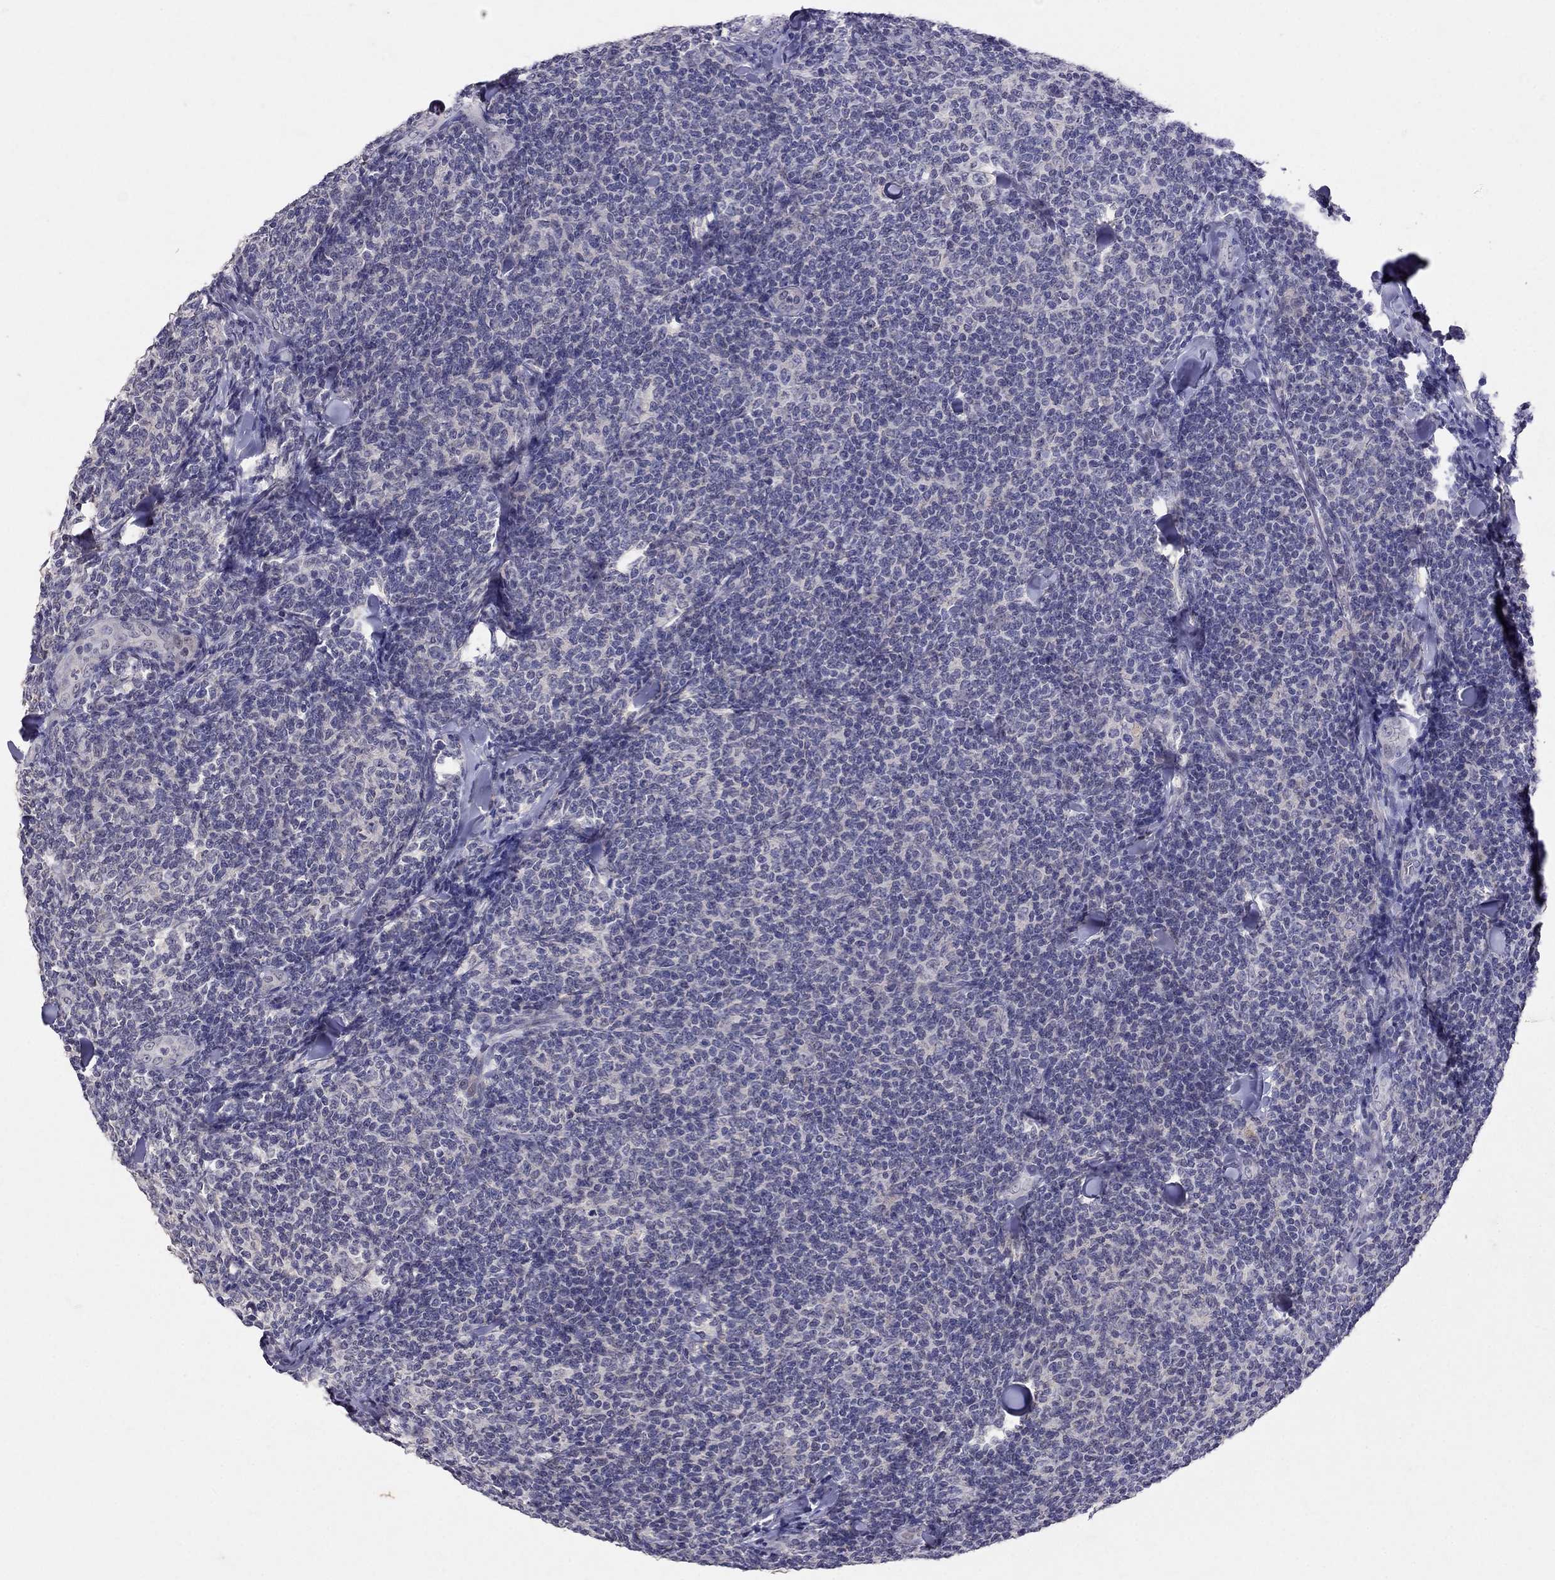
{"staining": {"intensity": "negative", "quantity": "none", "location": "none"}, "tissue": "lymphoma", "cell_type": "Tumor cells", "image_type": "cancer", "snomed": [{"axis": "morphology", "description": "Malignant lymphoma, non-Hodgkin's type, Low grade"}, {"axis": "topography", "description": "Lymph node"}], "caption": "Malignant lymphoma, non-Hodgkin's type (low-grade) stained for a protein using IHC displays no positivity tumor cells.", "gene": "FST", "patient": {"sex": "female", "age": 56}}